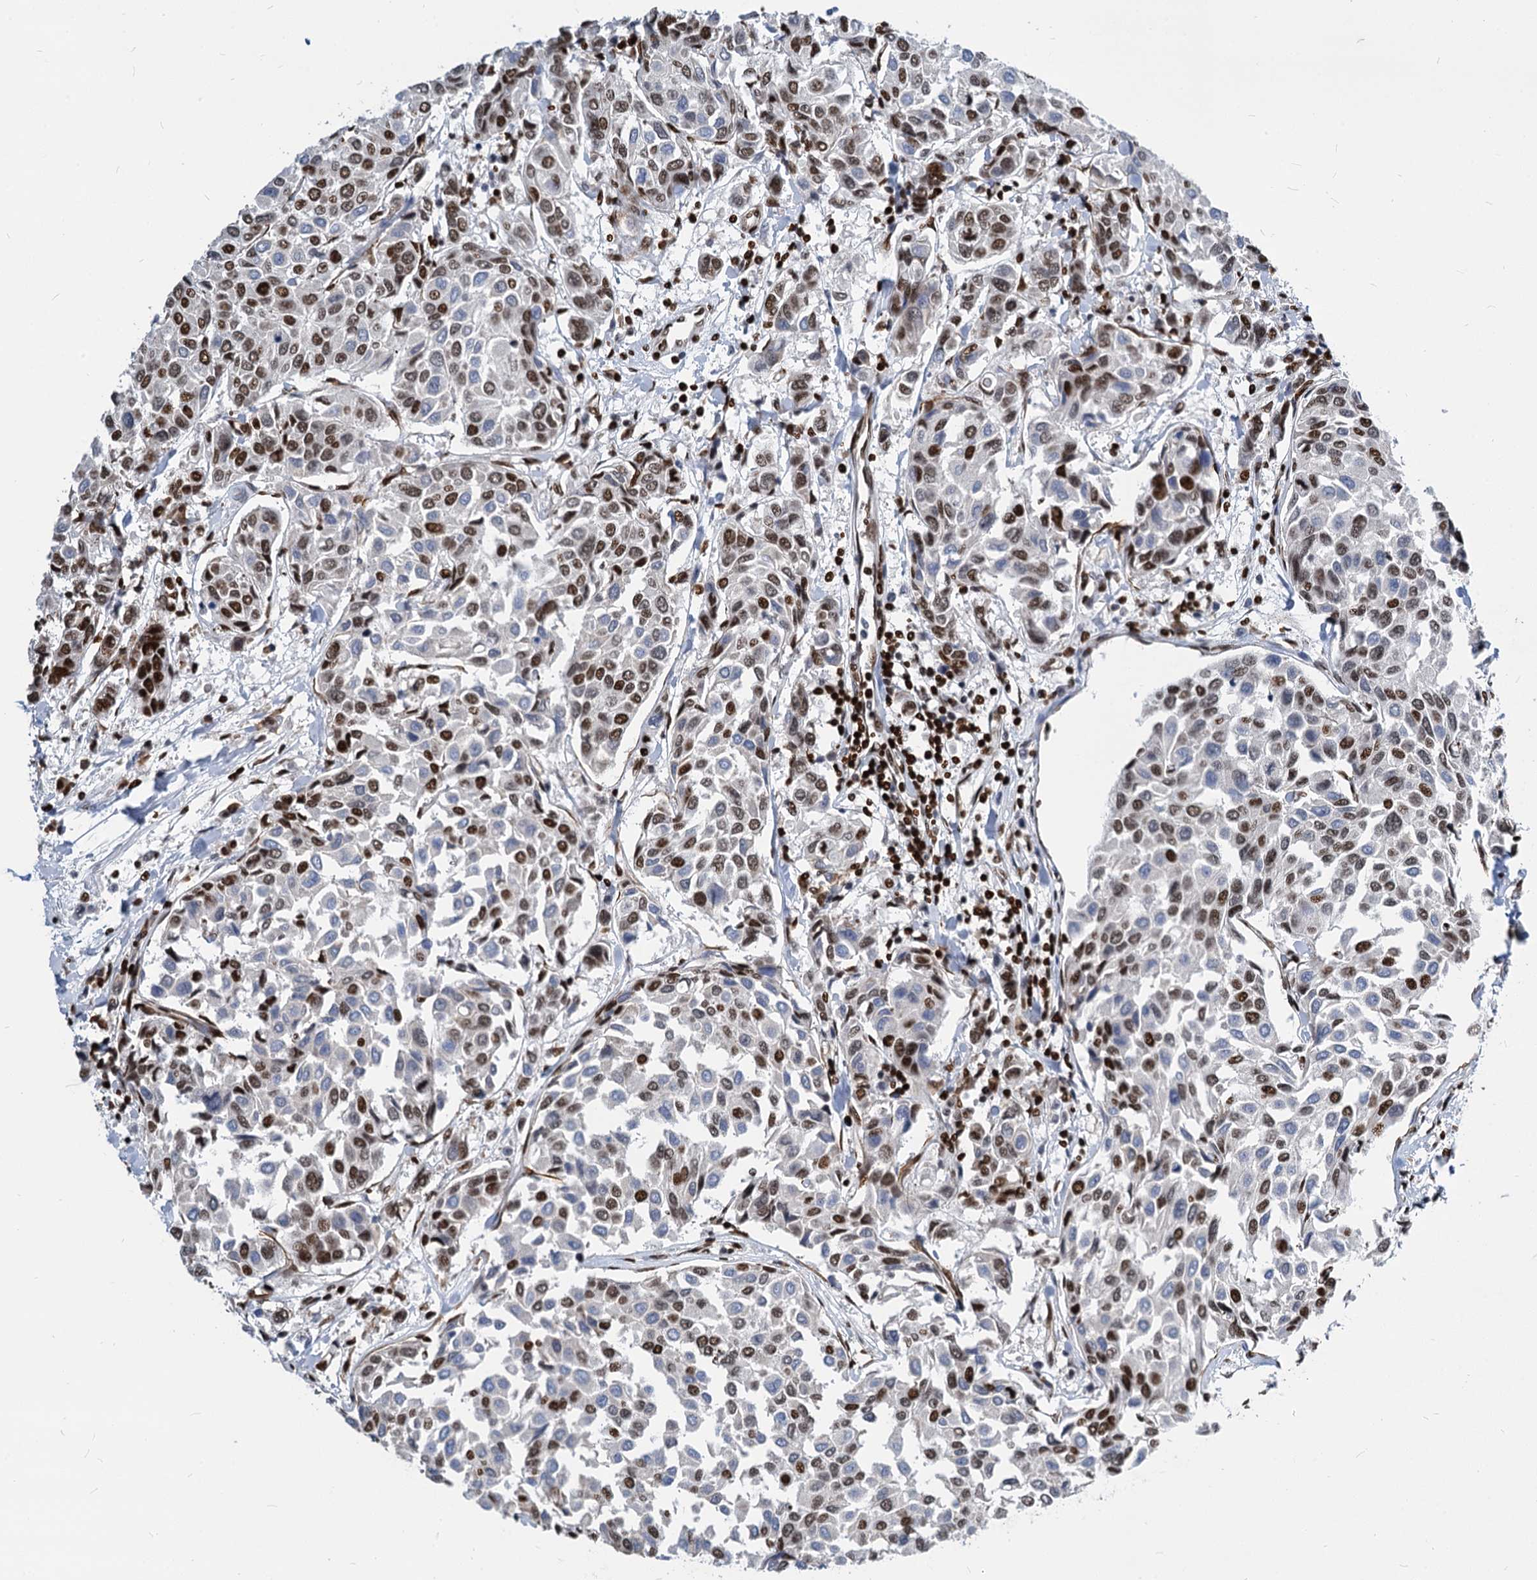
{"staining": {"intensity": "strong", "quantity": "25%-75%", "location": "nuclear"}, "tissue": "breast cancer", "cell_type": "Tumor cells", "image_type": "cancer", "snomed": [{"axis": "morphology", "description": "Duct carcinoma"}, {"axis": "topography", "description": "Breast"}], "caption": "Protein staining reveals strong nuclear staining in approximately 25%-75% of tumor cells in intraductal carcinoma (breast).", "gene": "MECP2", "patient": {"sex": "female", "age": 55}}